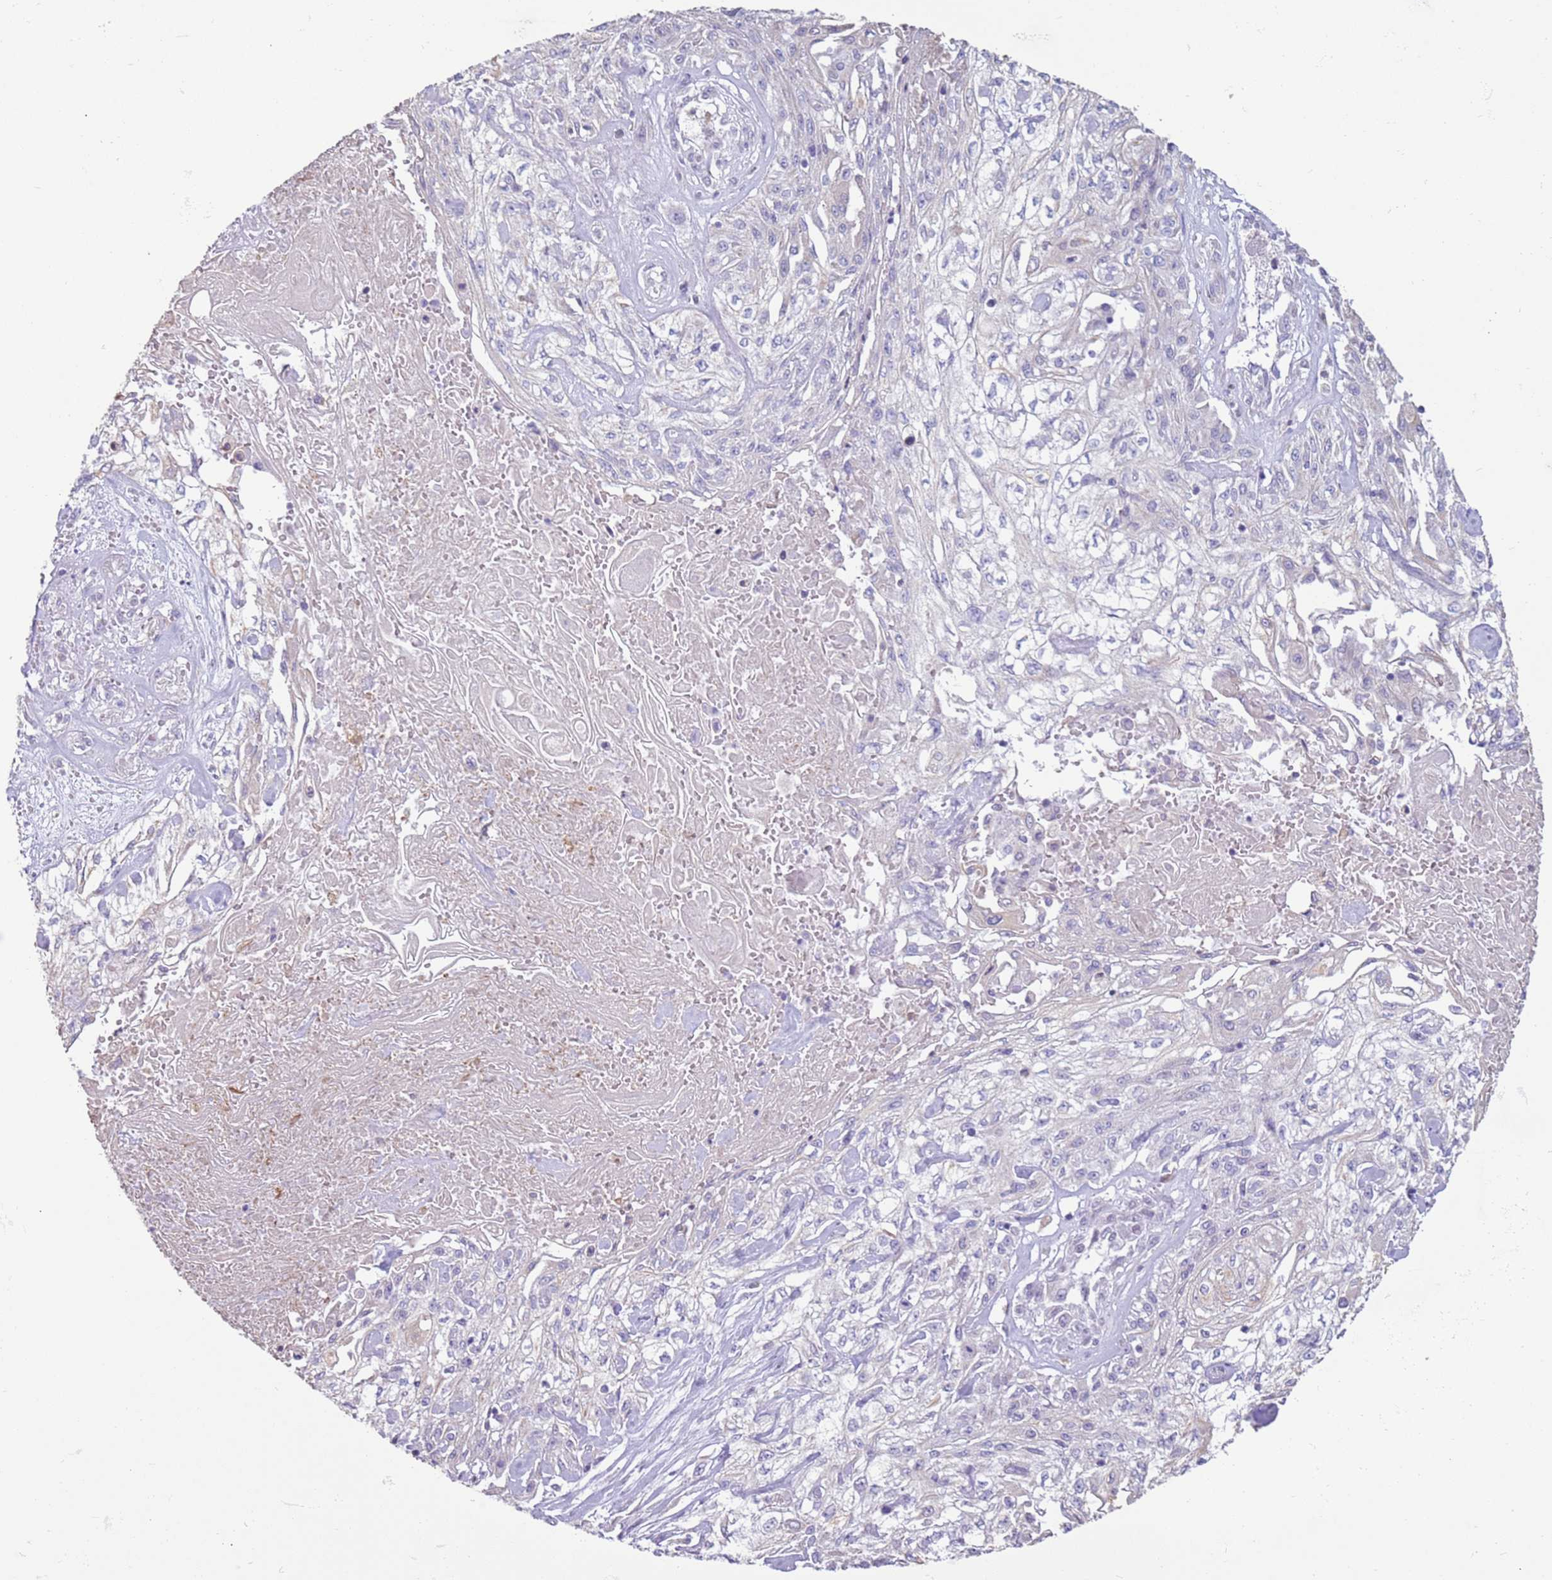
{"staining": {"intensity": "negative", "quantity": "none", "location": "none"}, "tissue": "skin cancer", "cell_type": "Tumor cells", "image_type": "cancer", "snomed": [{"axis": "morphology", "description": "Squamous cell carcinoma, NOS"}, {"axis": "morphology", "description": "Squamous cell carcinoma, metastatic, NOS"}, {"axis": "topography", "description": "Skin"}, {"axis": "topography", "description": "Lymph node"}], "caption": "Immunohistochemical staining of human metastatic squamous cell carcinoma (skin) demonstrates no significant expression in tumor cells.", "gene": "OAF", "patient": {"sex": "male", "age": 75}}